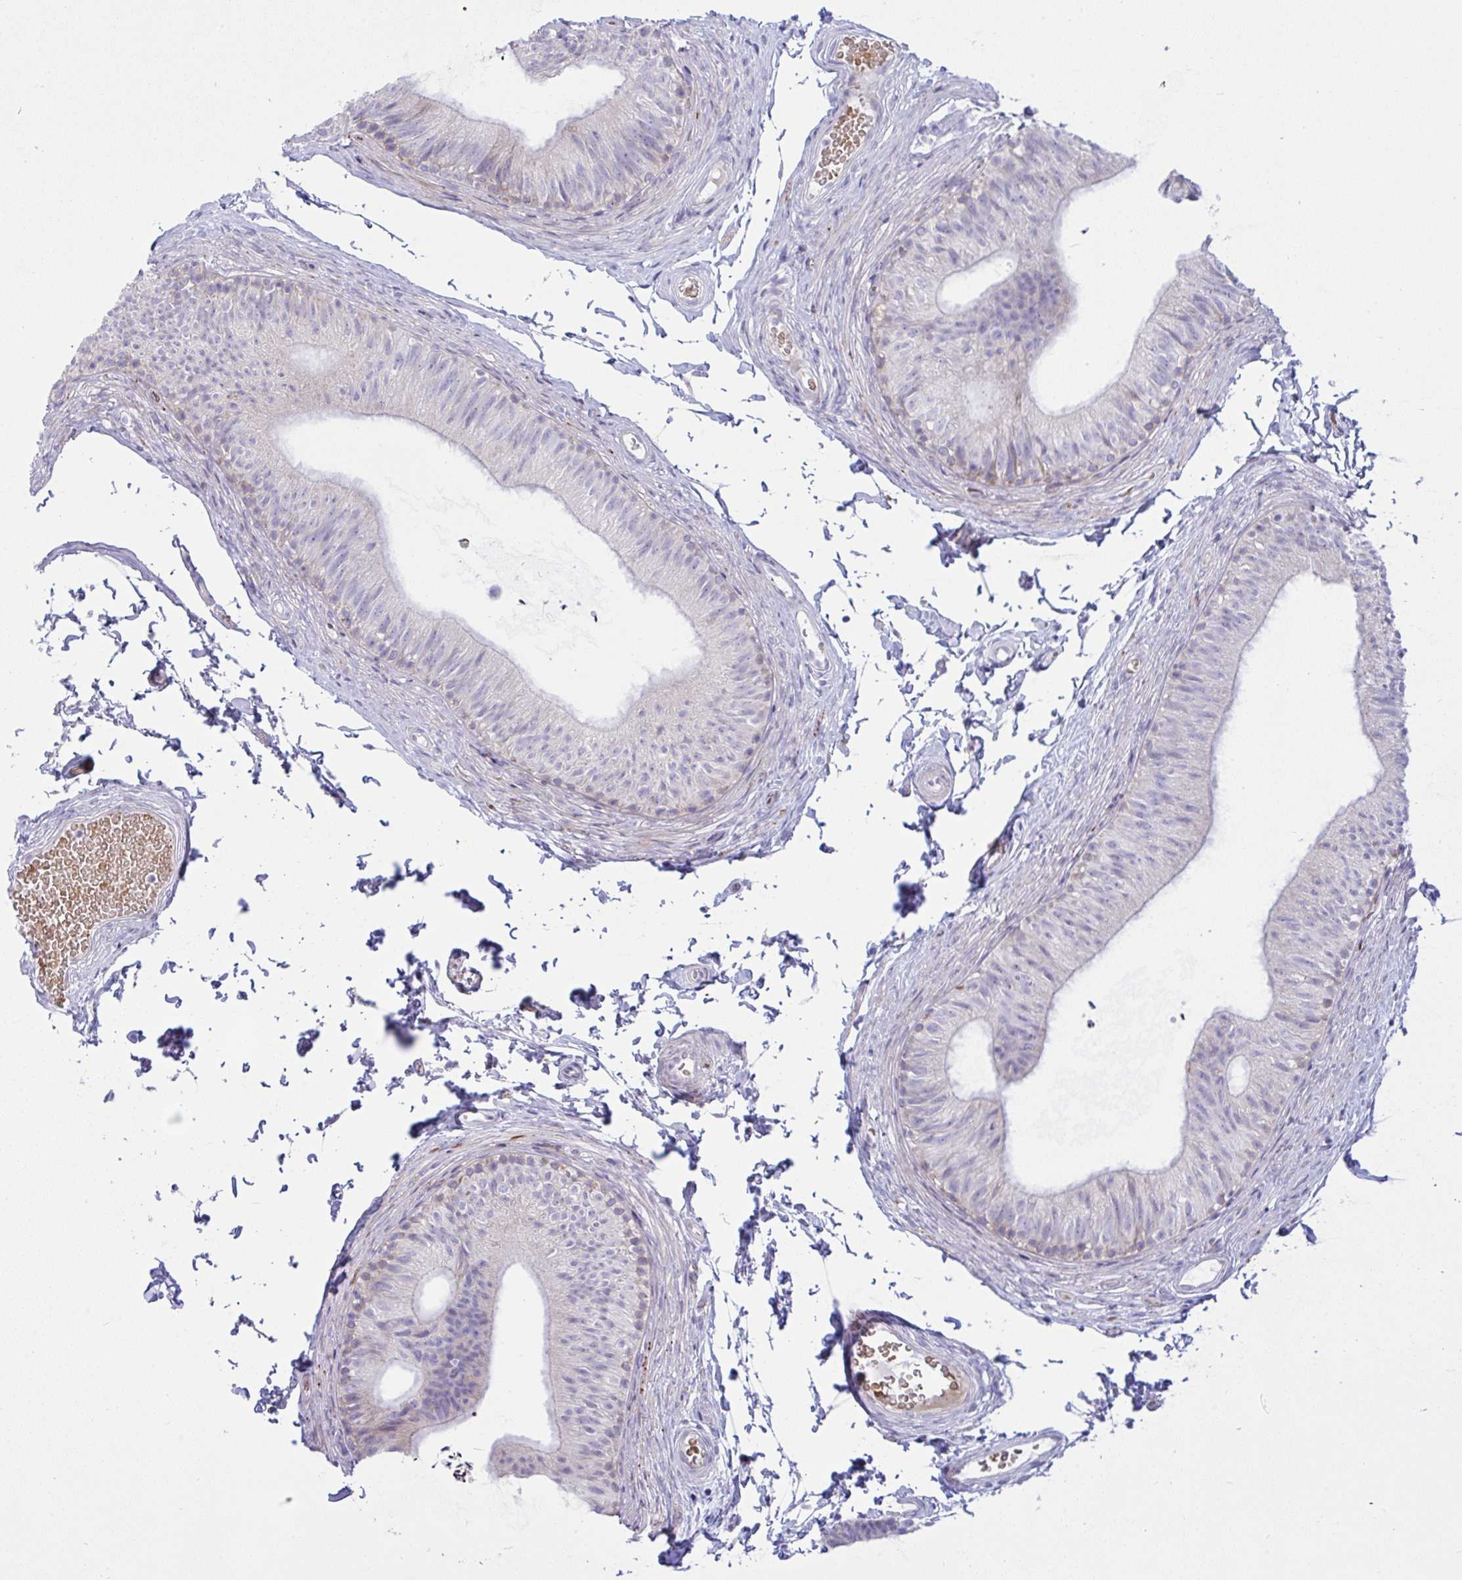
{"staining": {"intensity": "weak", "quantity": "25%-75%", "location": "cytoplasmic/membranous"}, "tissue": "epididymis", "cell_type": "Glandular cells", "image_type": "normal", "snomed": [{"axis": "morphology", "description": "Normal tissue, NOS"}, {"axis": "topography", "description": "Epididymis, spermatic cord, NOS"}, {"axis": "topography", "description": "Epididymis"}, {"axis": "topography", "description": "Peripheral nerve tissue"}], "caption": "Immunohistochemical staining of benign epididymis exhibits weak cytoplasmic/membranous protein expression in approximately 25%-75% of glandular cells. The staining was performed using DAB, with brown indicating positive protein expression. Nuclei are stained blue with hematoxylin.", "gene": "NTN1", "patient": {"sex": "male", "age": 29}}